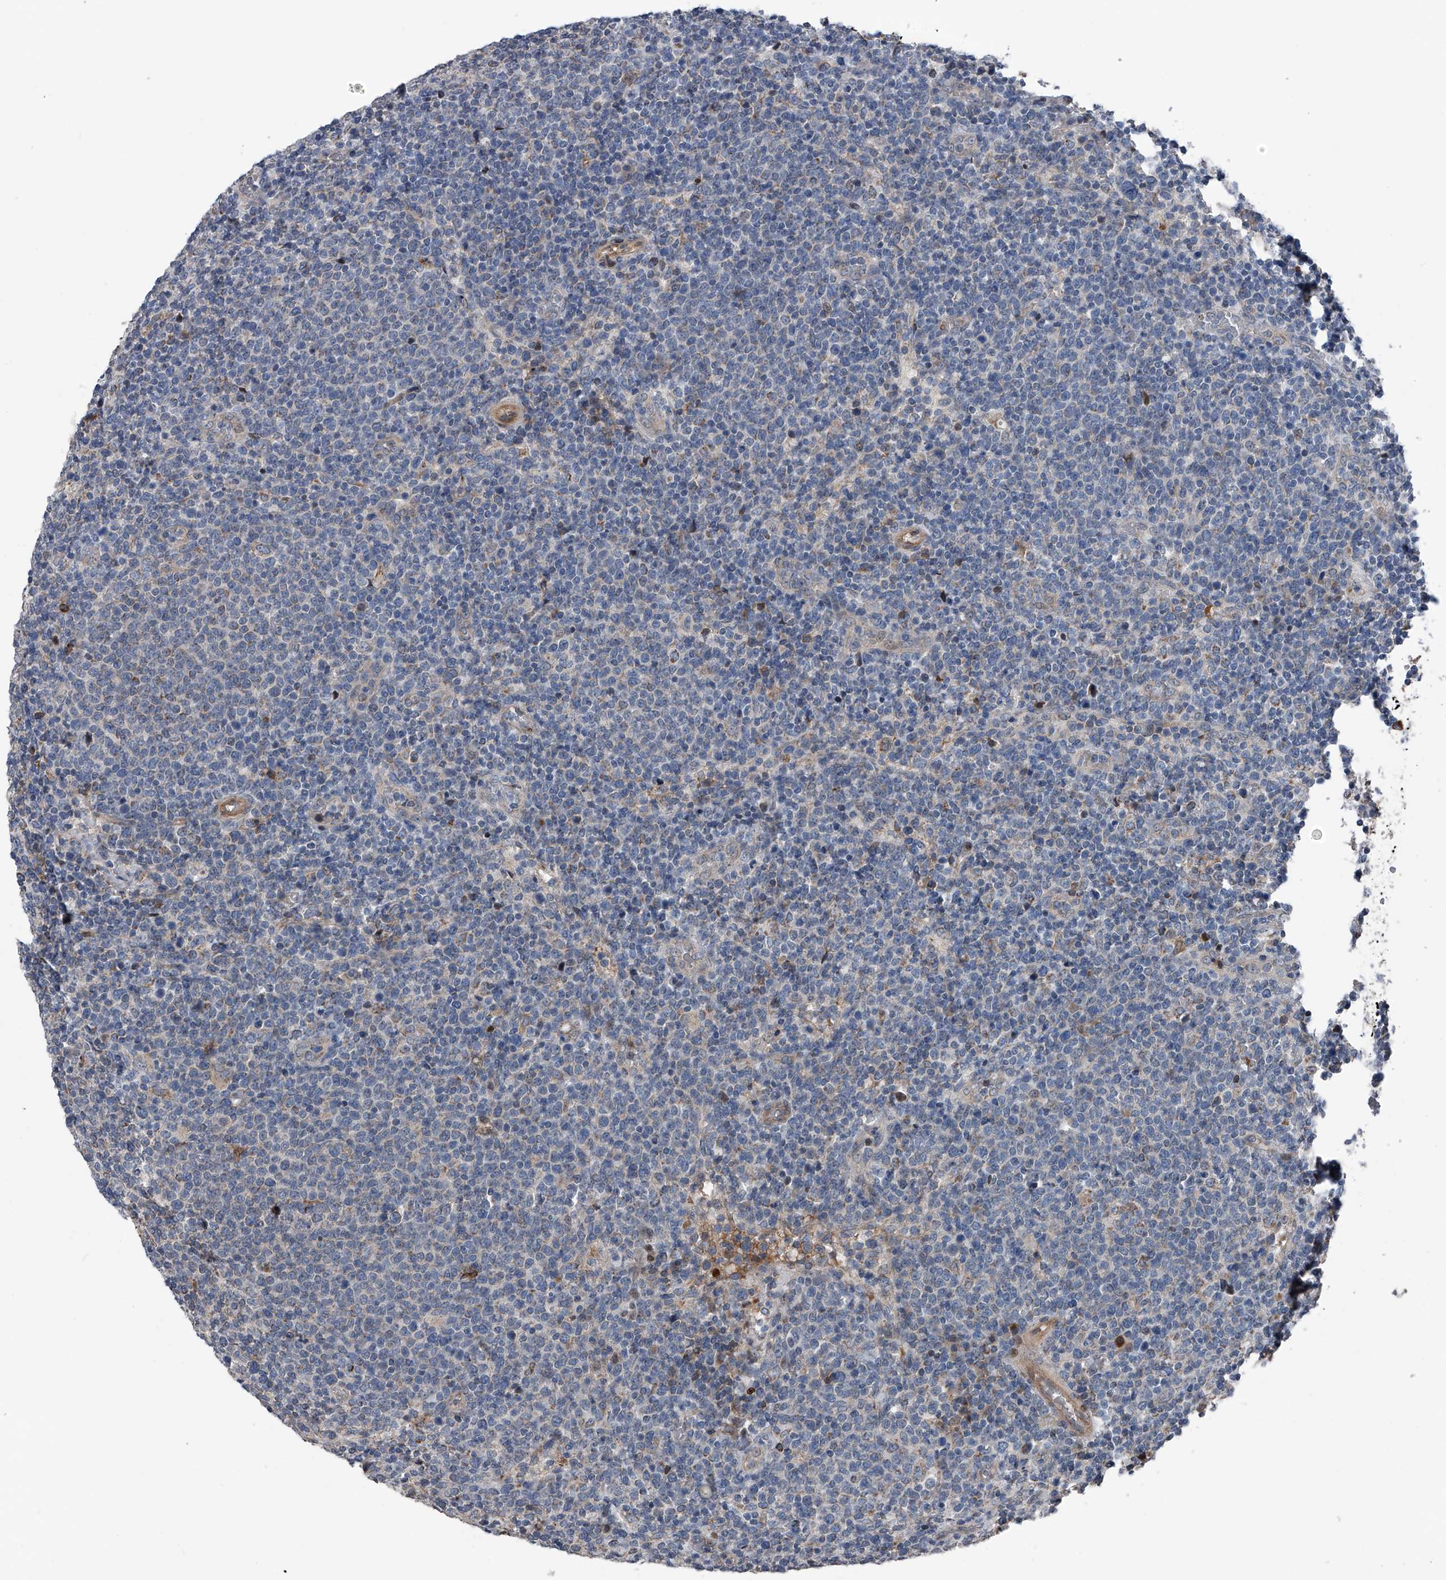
{"staining": {"intensity": "negative", "quantity": "none", "location": "none"}, "tissue": "lymphoma", "cell_type": "Tumor cells", "image_type": "cancer", "snomed": [{"axis": "morphology", "description": "Malignant lymphoma, non-Hodgkin's type, High grade"}, {"axis": "topography", "description": "Lymph node"}], "caption": "This image is of malignant lymphoma, non-Hodgkin's type (high-grade) stained with immunohistochemistry to label a protein in brown with the nuclei are counter-stained blue. There is no expression in tumor cells.", "gene": "DST", "patient": {"sex": "male", "age": 61}}